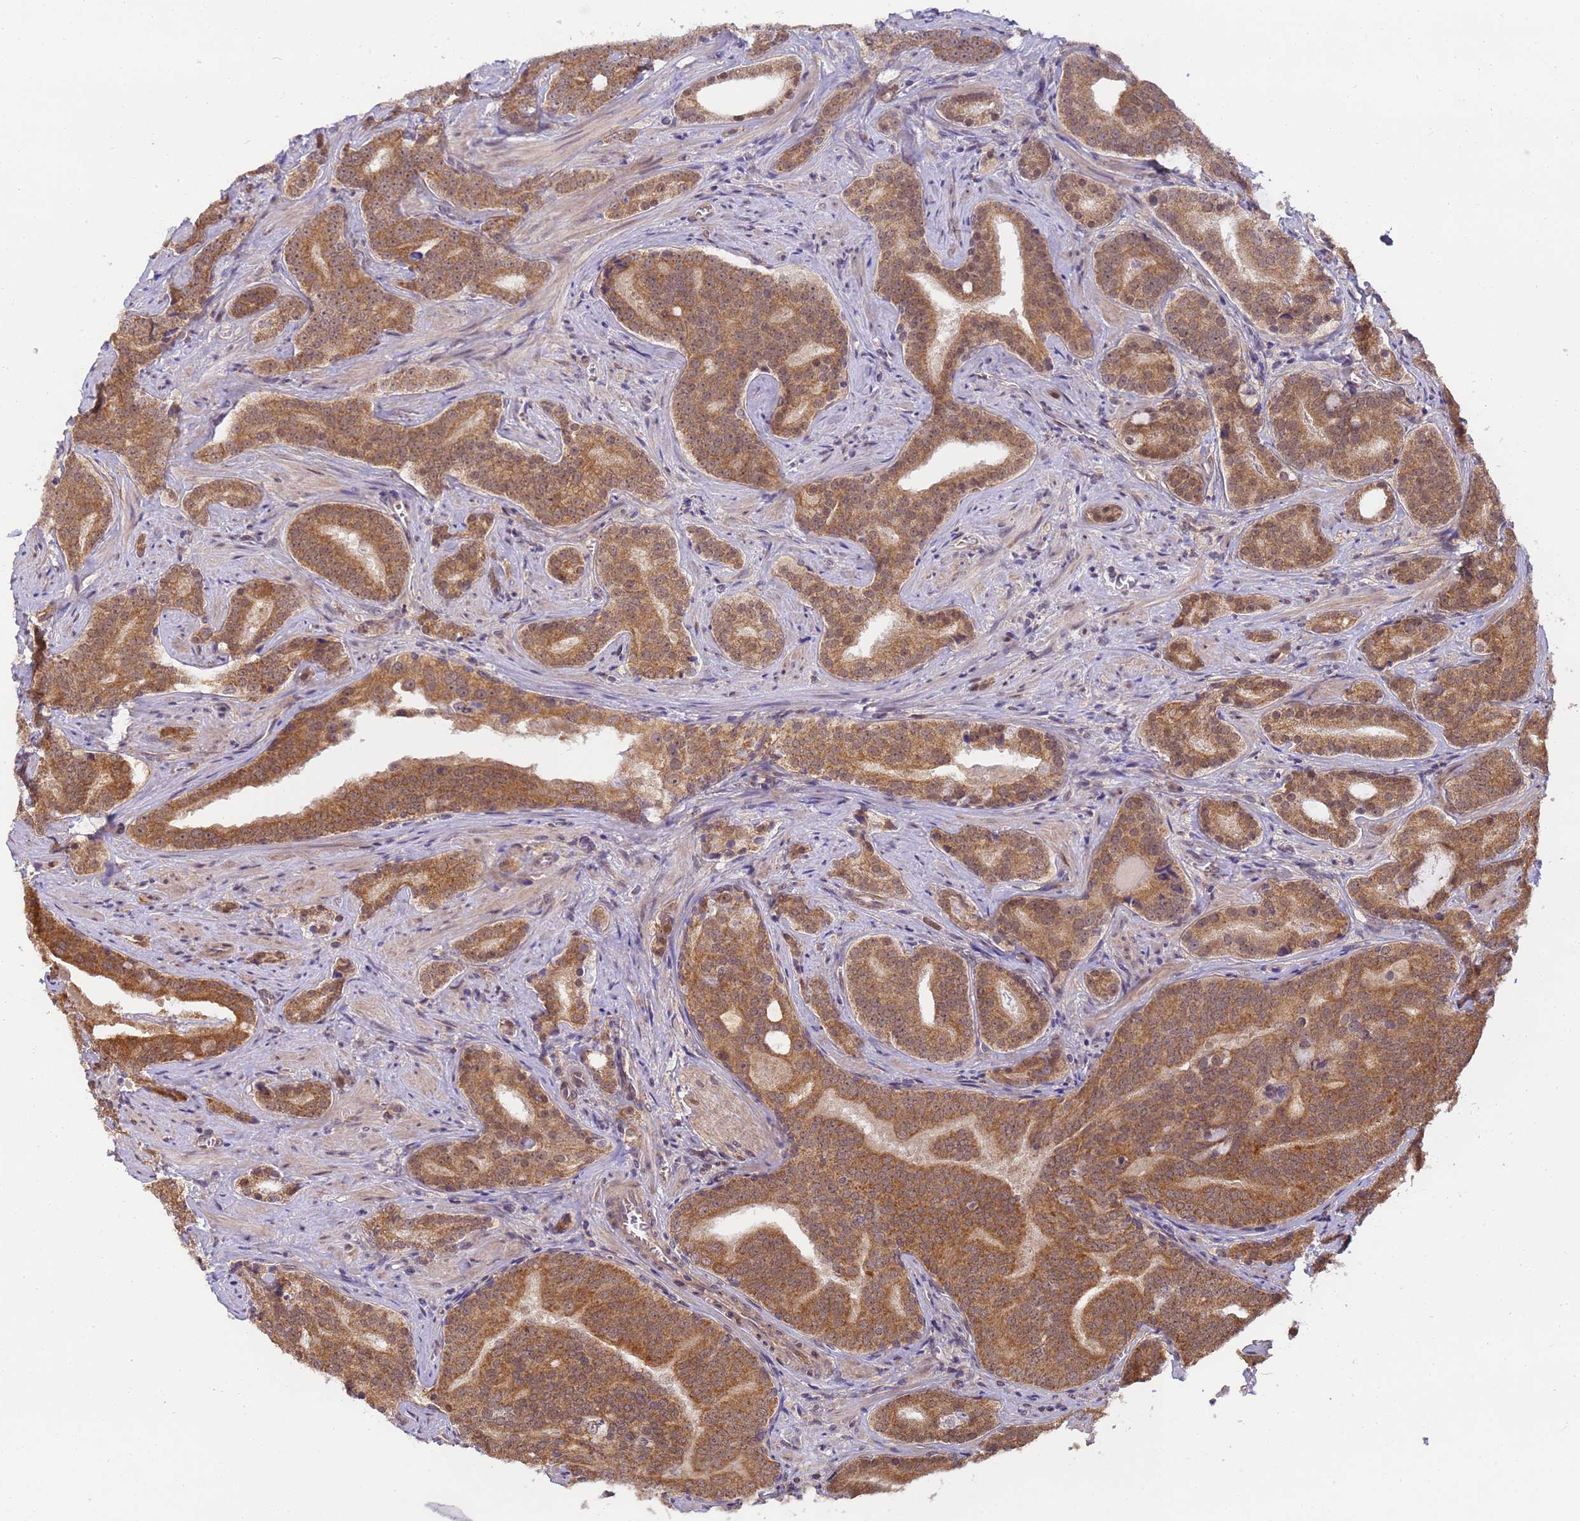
{"staining": {"intensity": "moderate", "quantity": ">75%", "location": "cytoplasmic/membranous"}, "tissue": "prostate cancer", "cell_type": "Tumor cells", "image_type": "cancer", "snomed": [{"axis": "morphology", "description": "Adenocarcinoma, High grade"}, {"axis": "topography", "description": "Prostate"}], "caption": "There is medium levels of moderate cytoplasmic/membranous expression in tumor cells of high-grade adenocarcinoma (prostate), as demonstrated by immunohistochemical staining (brown color).", "gene": "RAPGEF3", "patient": {"sex": "male", "age": 55}}